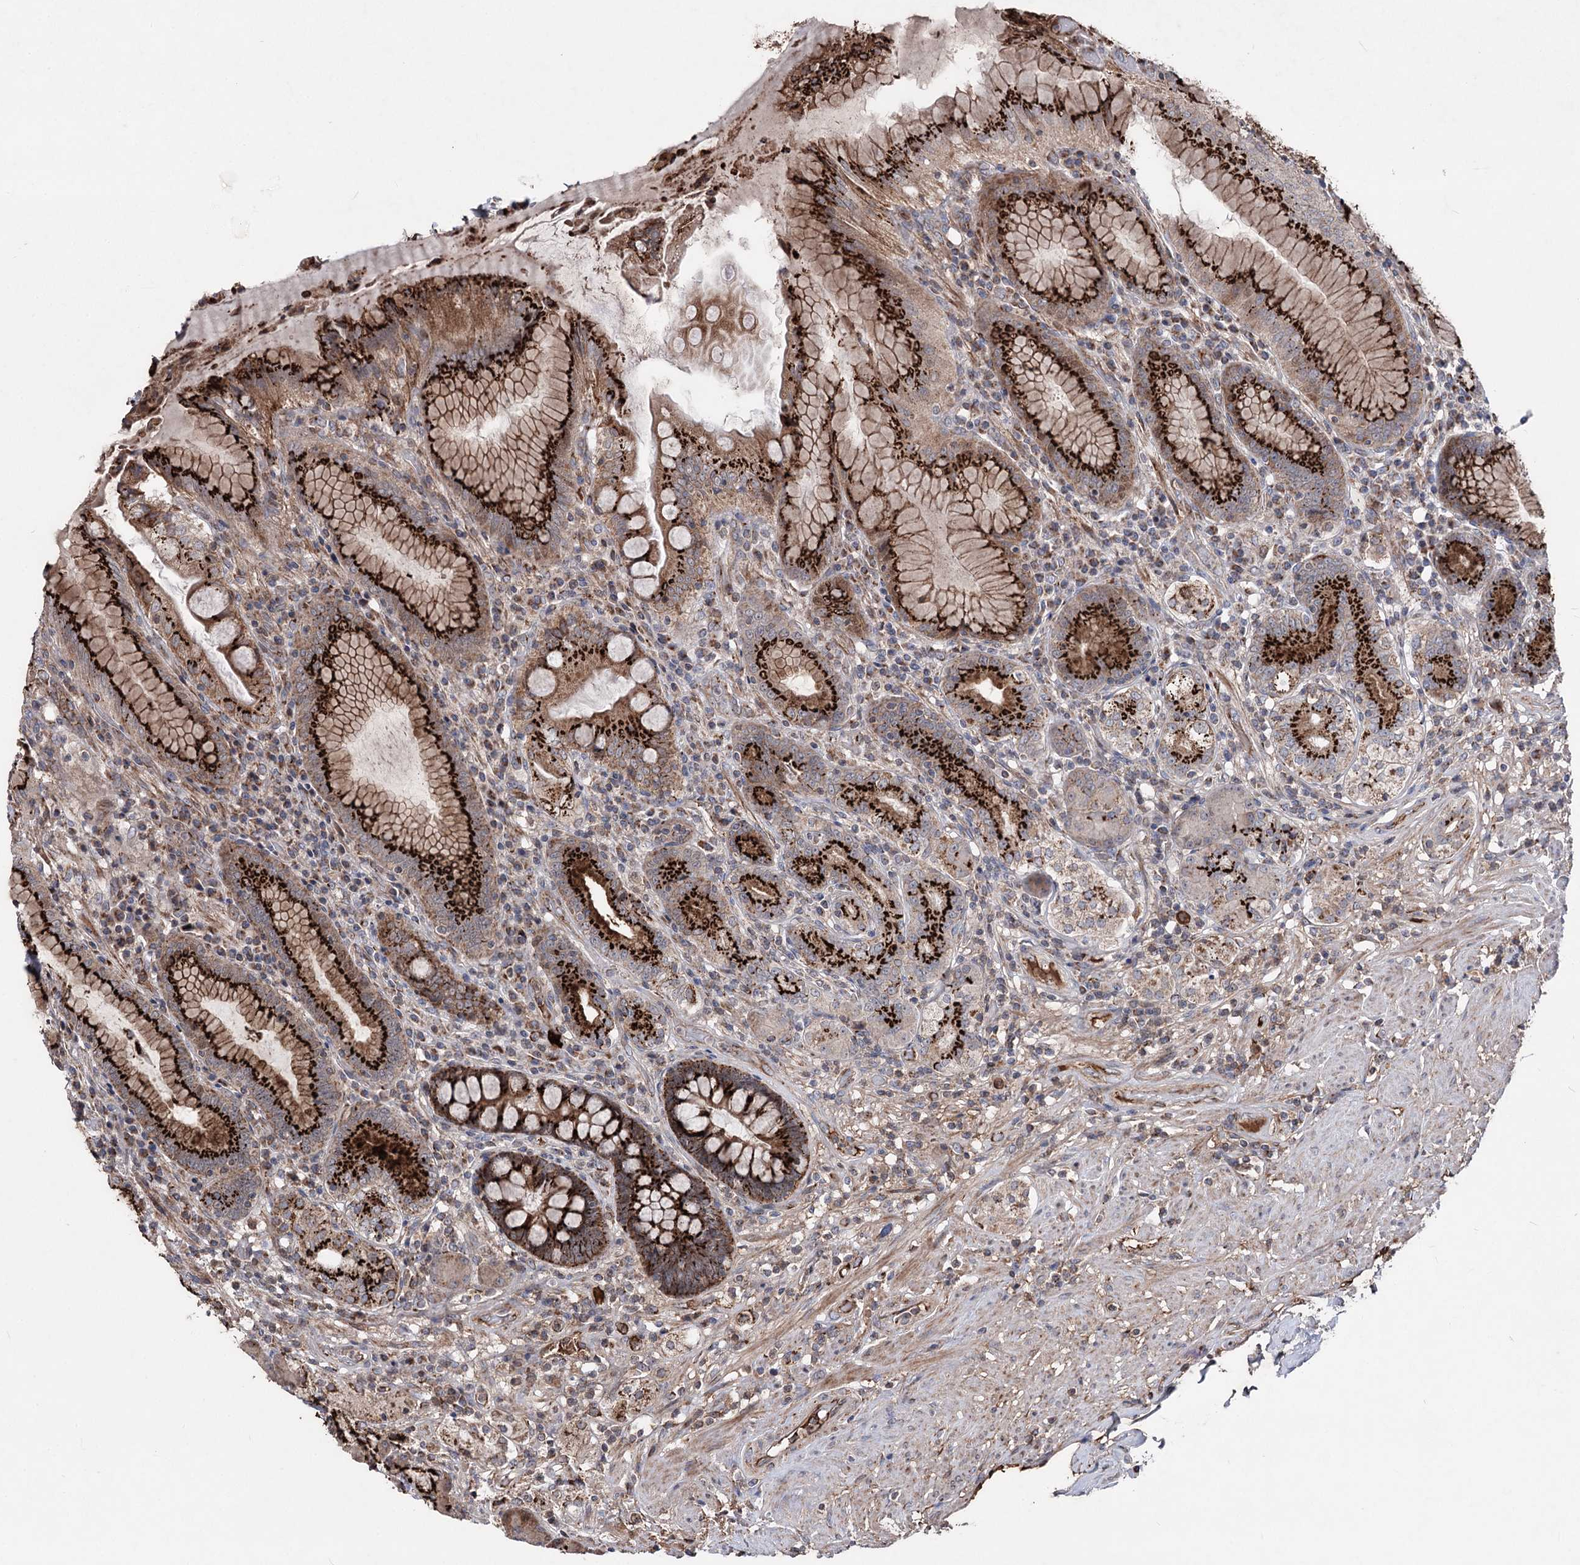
{"staining": {"intensity": "strong", "quantity": ">75%", "location": "cytoplasmic/membranous"}, "tissue": "stomach", "cell_type": "Glandular cells", "image_type": "normal", "snomed": [{"axis": "morphology", "description": "Normal tissue, NOS"}, {"axis": "topography", "description": "Stomach, upper"}, {"axis": "topography", "description": "Stomach, lower"}], "caption": "This photomicrograph reveals IHC staining of unremarkable human stomach, with high strong cytoplasmic/membranous expression in about >75% of glandular cells.", "gene": "ARHGAP20", "patient": {"sex": "female", "age": 76}}